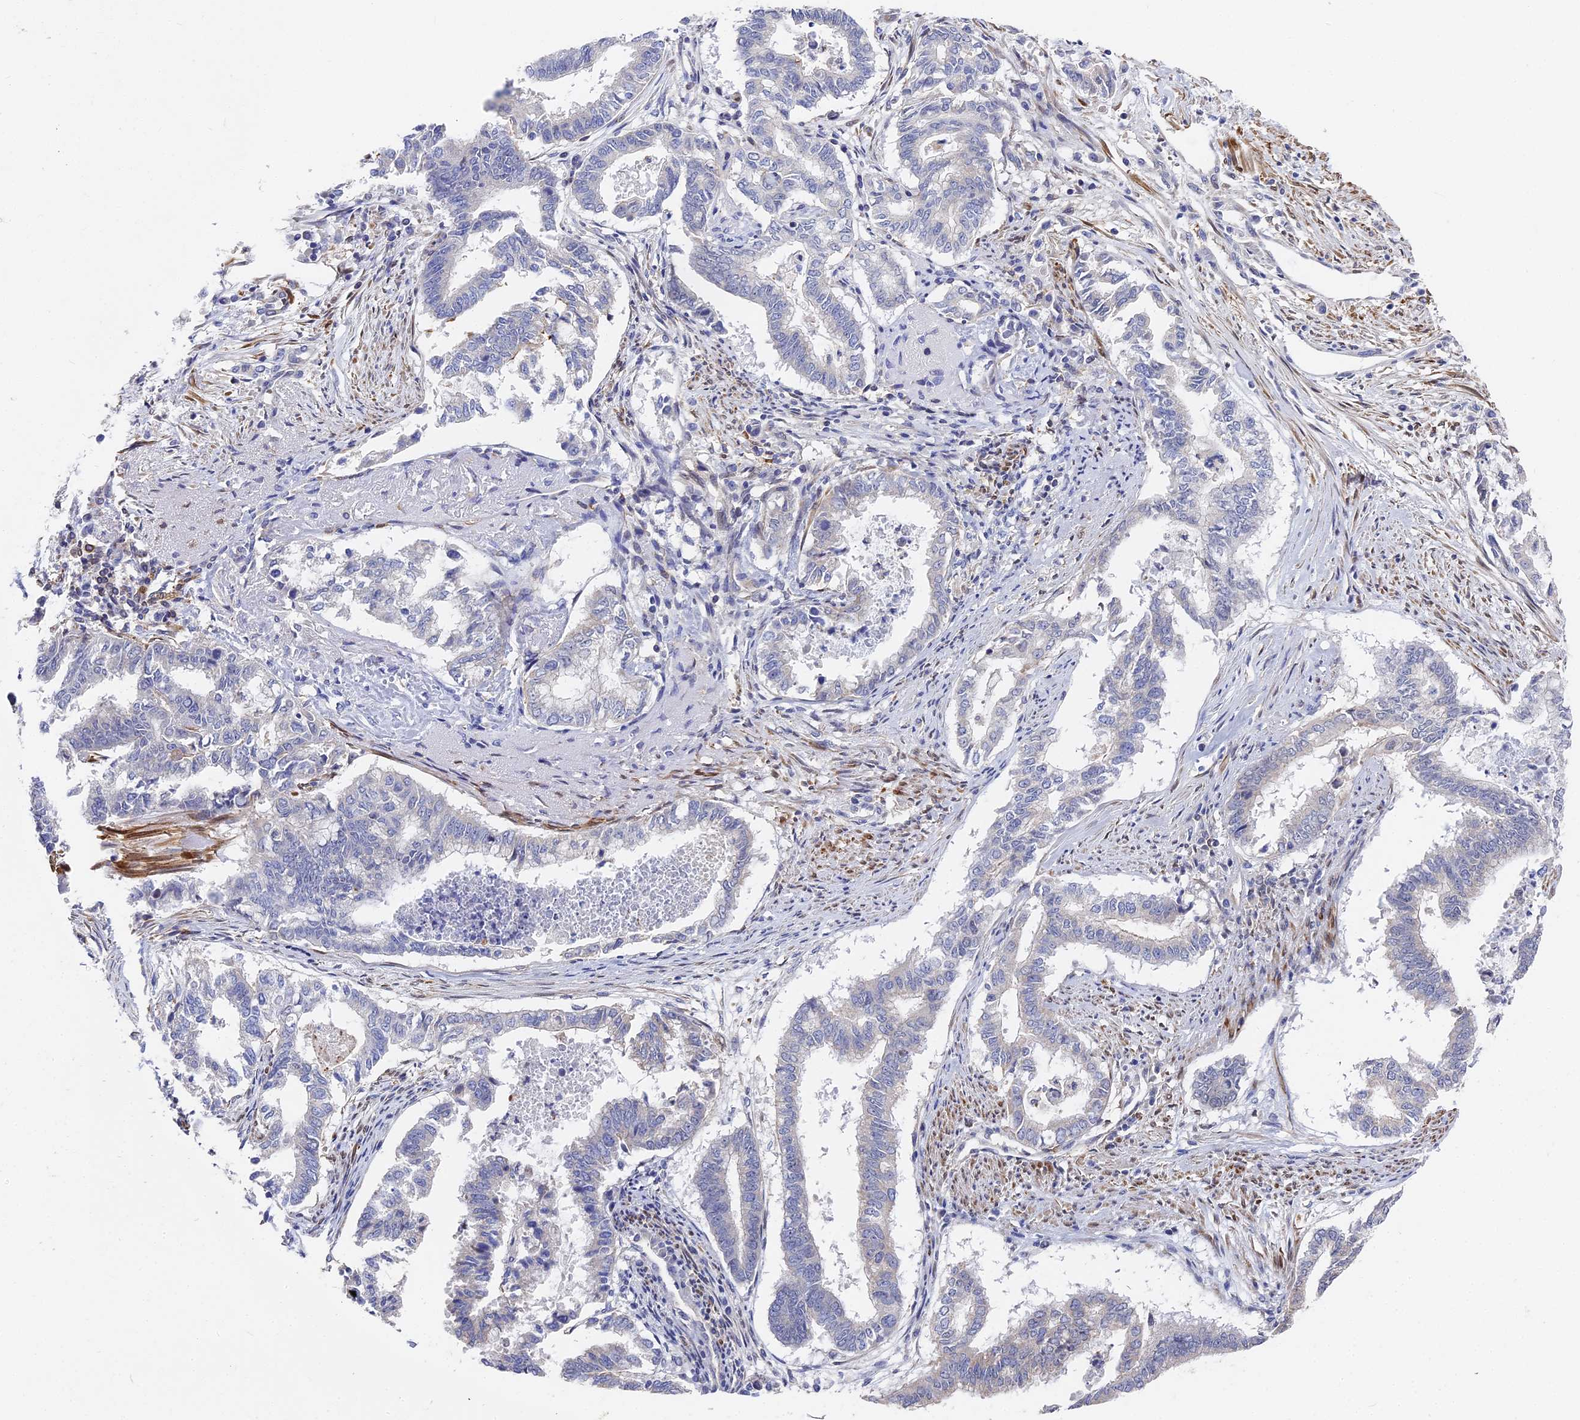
{"staining": {"intensity": "negative", "quantity": "none", "location": "none"}, "tissue": "endometrial cancer", "cell_type": "Tumor cells", "image_type": "cancer", "snomed": [{"axis": "morphology", "description": "Adenocarcinoma, NOS"}, {"axis": "topography", "description": "Endometrium"}], "caption": "Tumor cells show no significant protein expression in endometrial adenocarcinoma. (Brightfield microscopy of DAB (3,3'-diaminobenzidine) immunohistochemistry (IHC) at high magnification).", "gene": "CCDC113", "patient": {"sex": "female", "age": 79}}